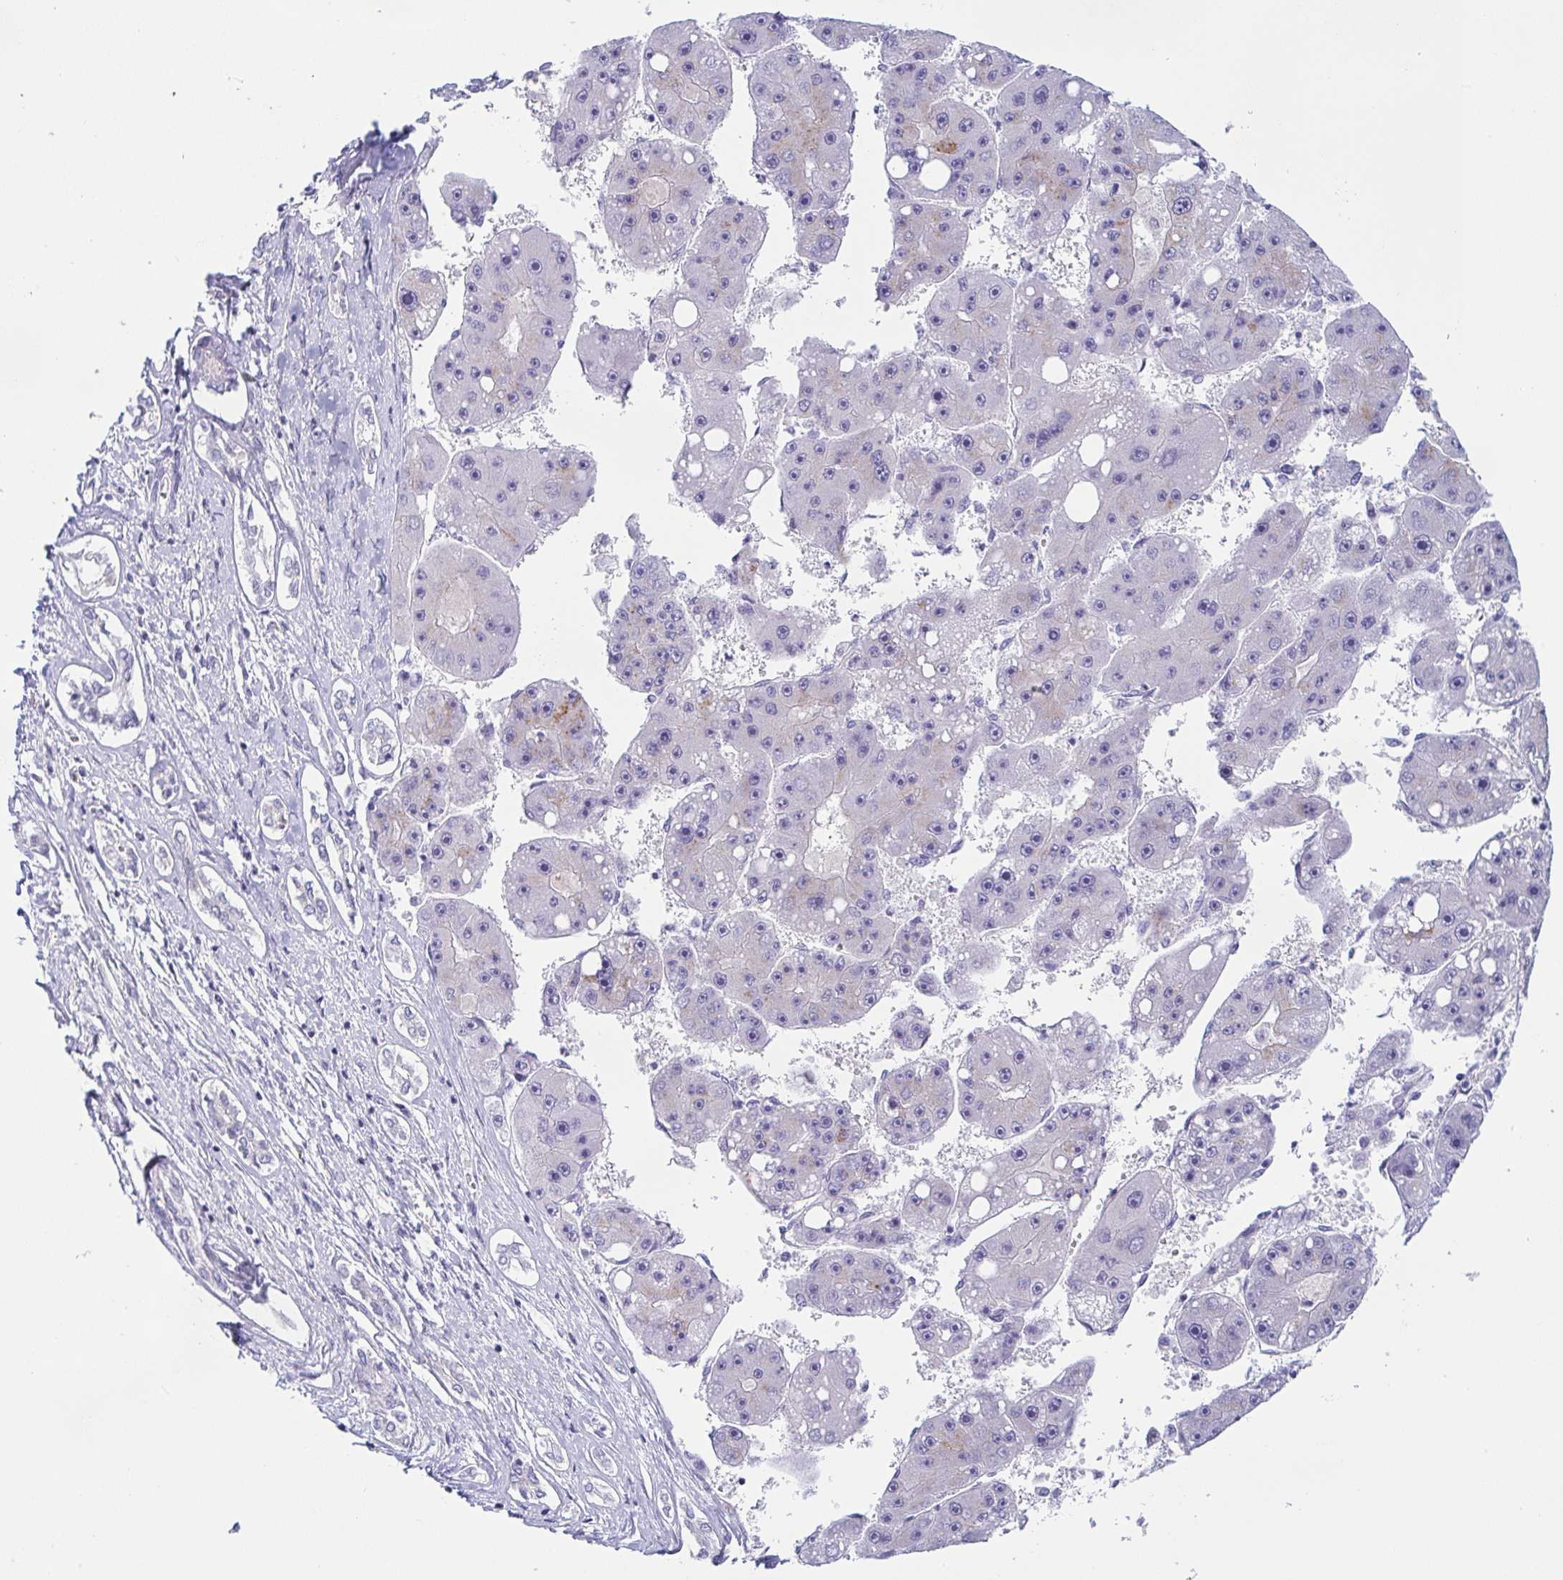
{"staining": {"intensity": "negative", "quantity": "none", "location": "none"}, "tissue": "liver cancer", "cell_type": "Tumor cells", "image_type": "cancer", "snomed": [{"axis": "morphology", "description": "Carcinoma, Hepatocellular, NOS"}, {"axis": "topography", "description": "Liver"}], "caption": "This image is of liver cancer stained with immunohistochemistry (IHC) to label a protein in brown with the nuclei are counter-stained blue. There is no positivity in tumor cells.", "gene": "LDLRAD1", "patient": {"sex": "female", "age": 61}}